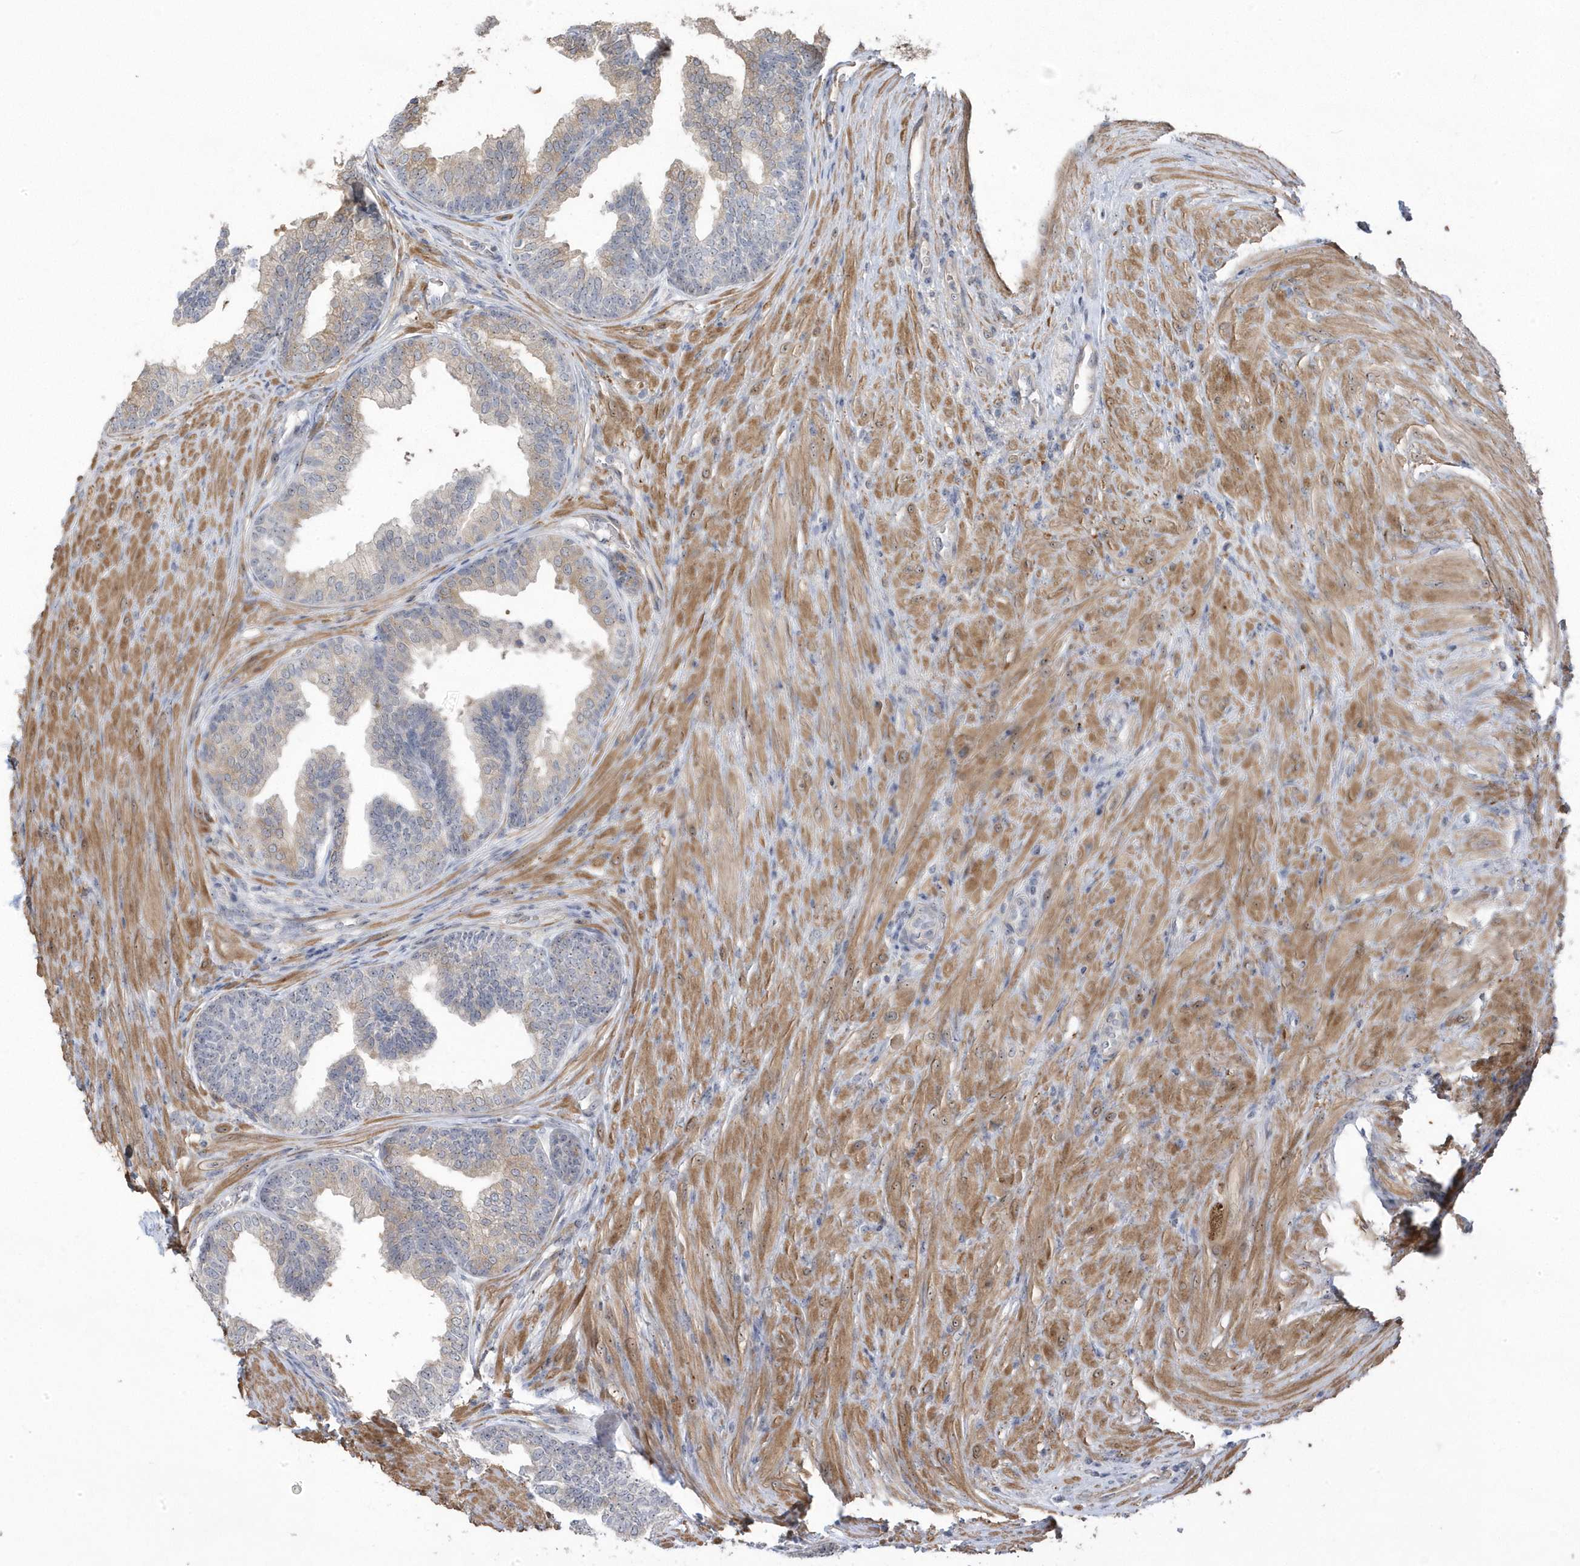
{"staining": {"intensity": "moderate", "quantity": "<25%", "location": "cytoplasmic/membranous"}, "tissue": "prostate", "cell_type": "Glandular cells", "image_type": "normal", "snomed": [{"axis": "morphology", "description": "Normal tissue, NOS"}, {"axis": "topography", "description": "Prostate"}], "caption": "Immunohistochemistry (IHC) micrograph of benign prostate stained for a protein (brown), which shows low levels of moderate cytoplasmic/membranous expression in about <25% of glandular cells.", "gene": "GTPBP6", "patient": {"sex": "male", "age": 76}}